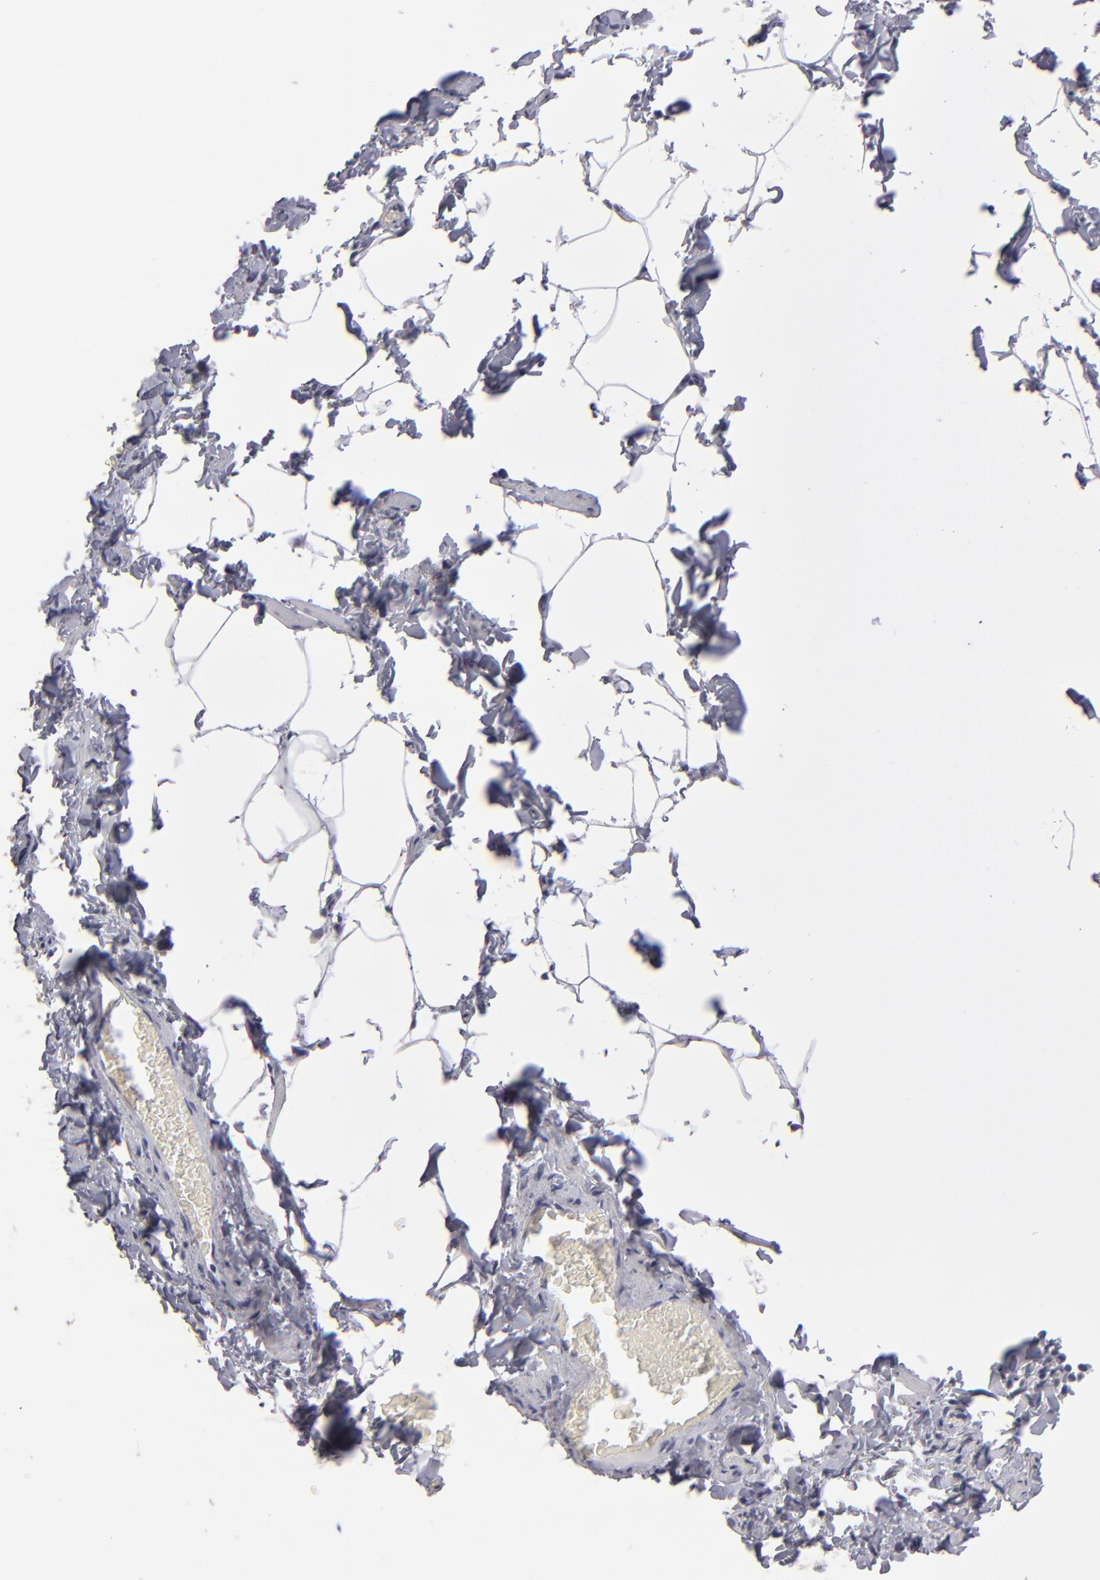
{"staining": {"intensity": "negative", "quantity": "none", "location": "none"}, "tissue": "adipose tissue", "cell_type": "Adipocytes", "image_type": "normal", "snomed": [{"axis": "morphology", "description": "Normal tissue, NOS"}, {"axis": "topography", "description": "Vascular tissue"}], "caption": "High magnification brightfield microscopy of benign adipose tissue stained with DAB (3,3'-diaminobenzidine) (brown) and counterstained with hematoxylin (blue): adipocytes show no significant staining. (Immunohistochemistry, brightfield microscopy, high magnification).", "gene": "ALDOB", "patient": {"sex": "male", "age": 41}}